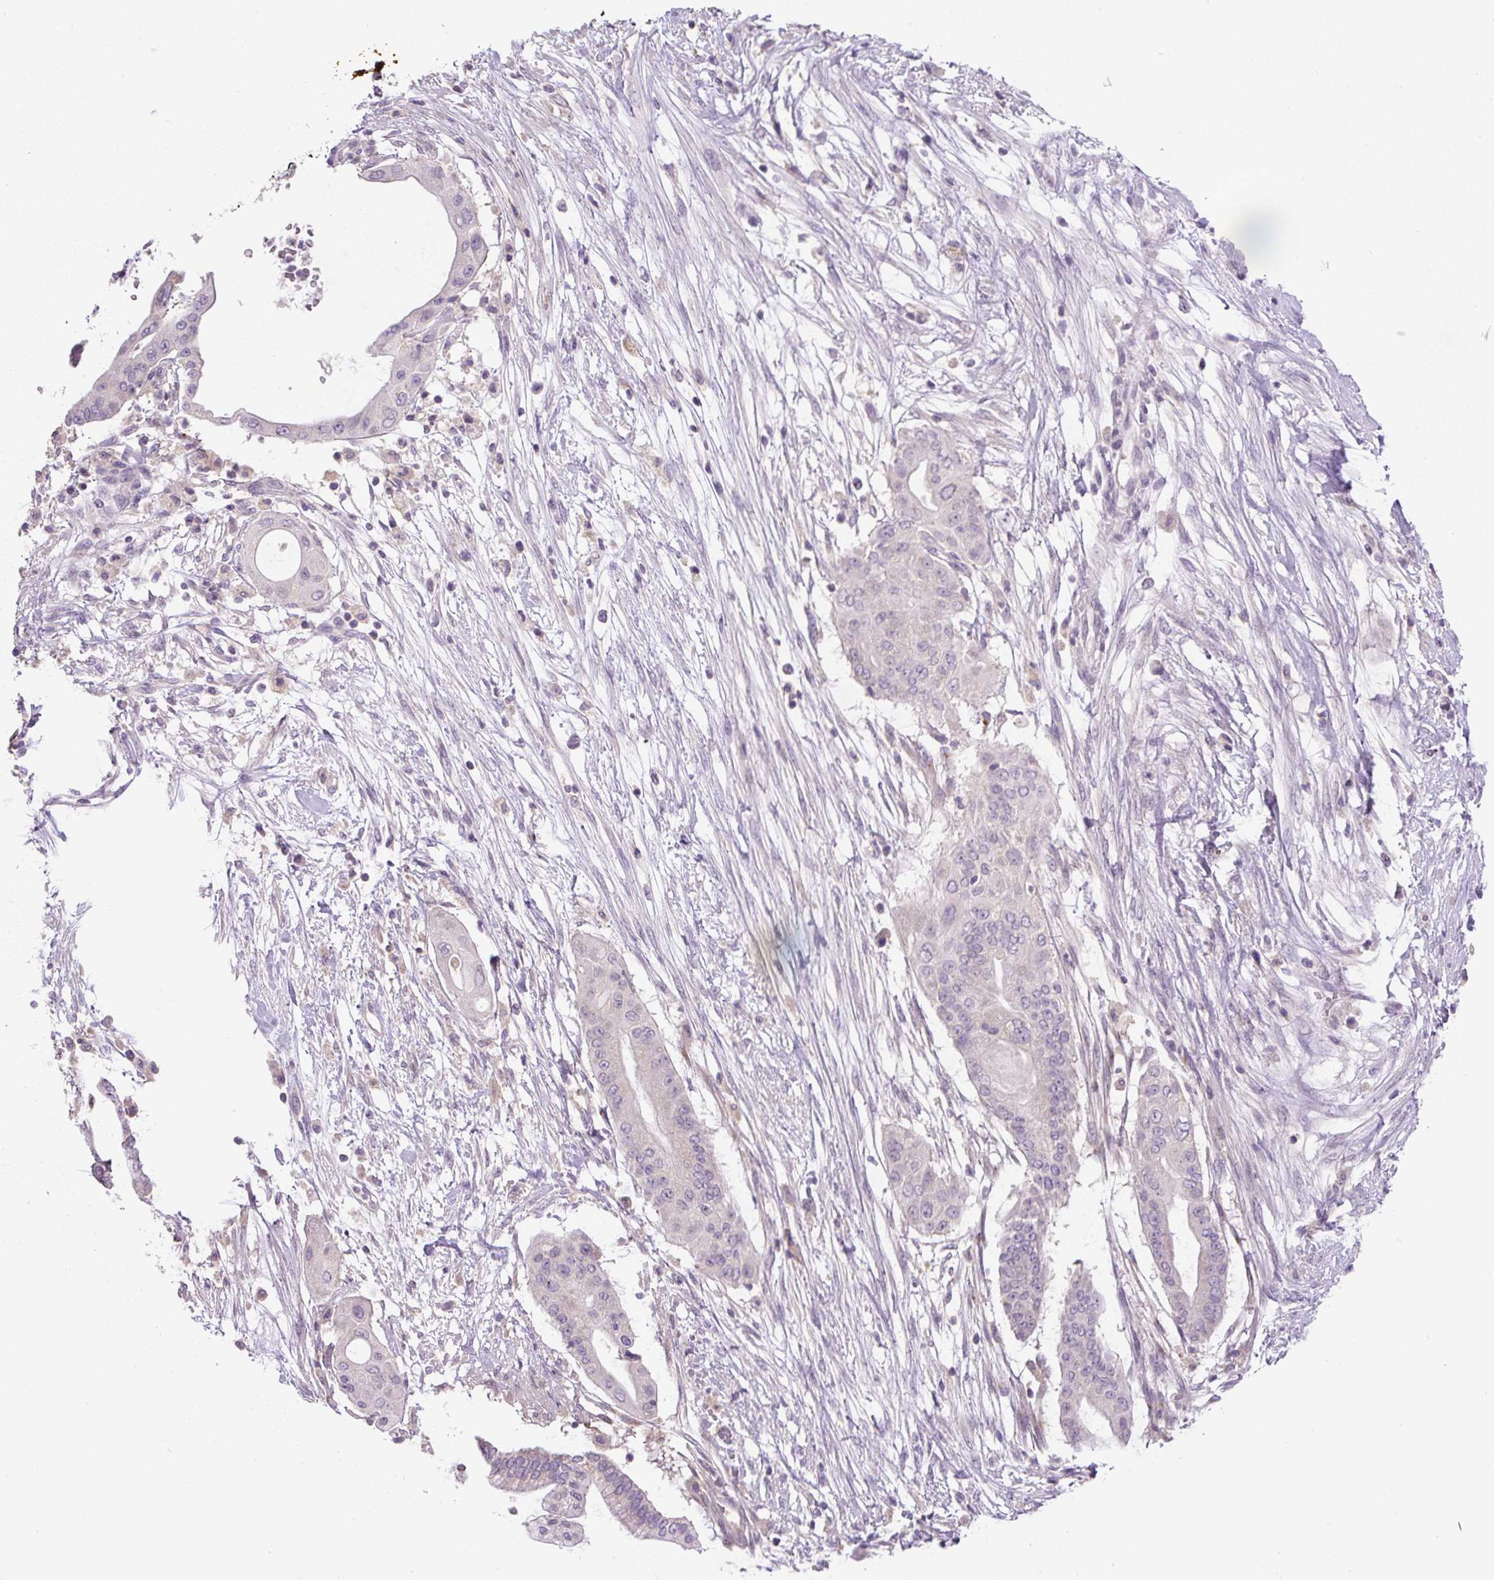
{"staining": {"intensity": "negative", "quantity": "none", "location": "none"}, "tissue": "pancreatic cancer", "cell_type": "Tumor cells", "image_type": "cancer", "snomed": [{"axis": "morphology", "description": "Adenocarcinoma, NOS"}, {"axis": "topography", "description": "Pancreas"}], "caption": "Photomicrograph shows no protein positivity in tumor cells of pancreatic cancer (adenocarcinoma) tissue.", "gene": "UBL3", "patient": {"sex": "male", "age": 68}}